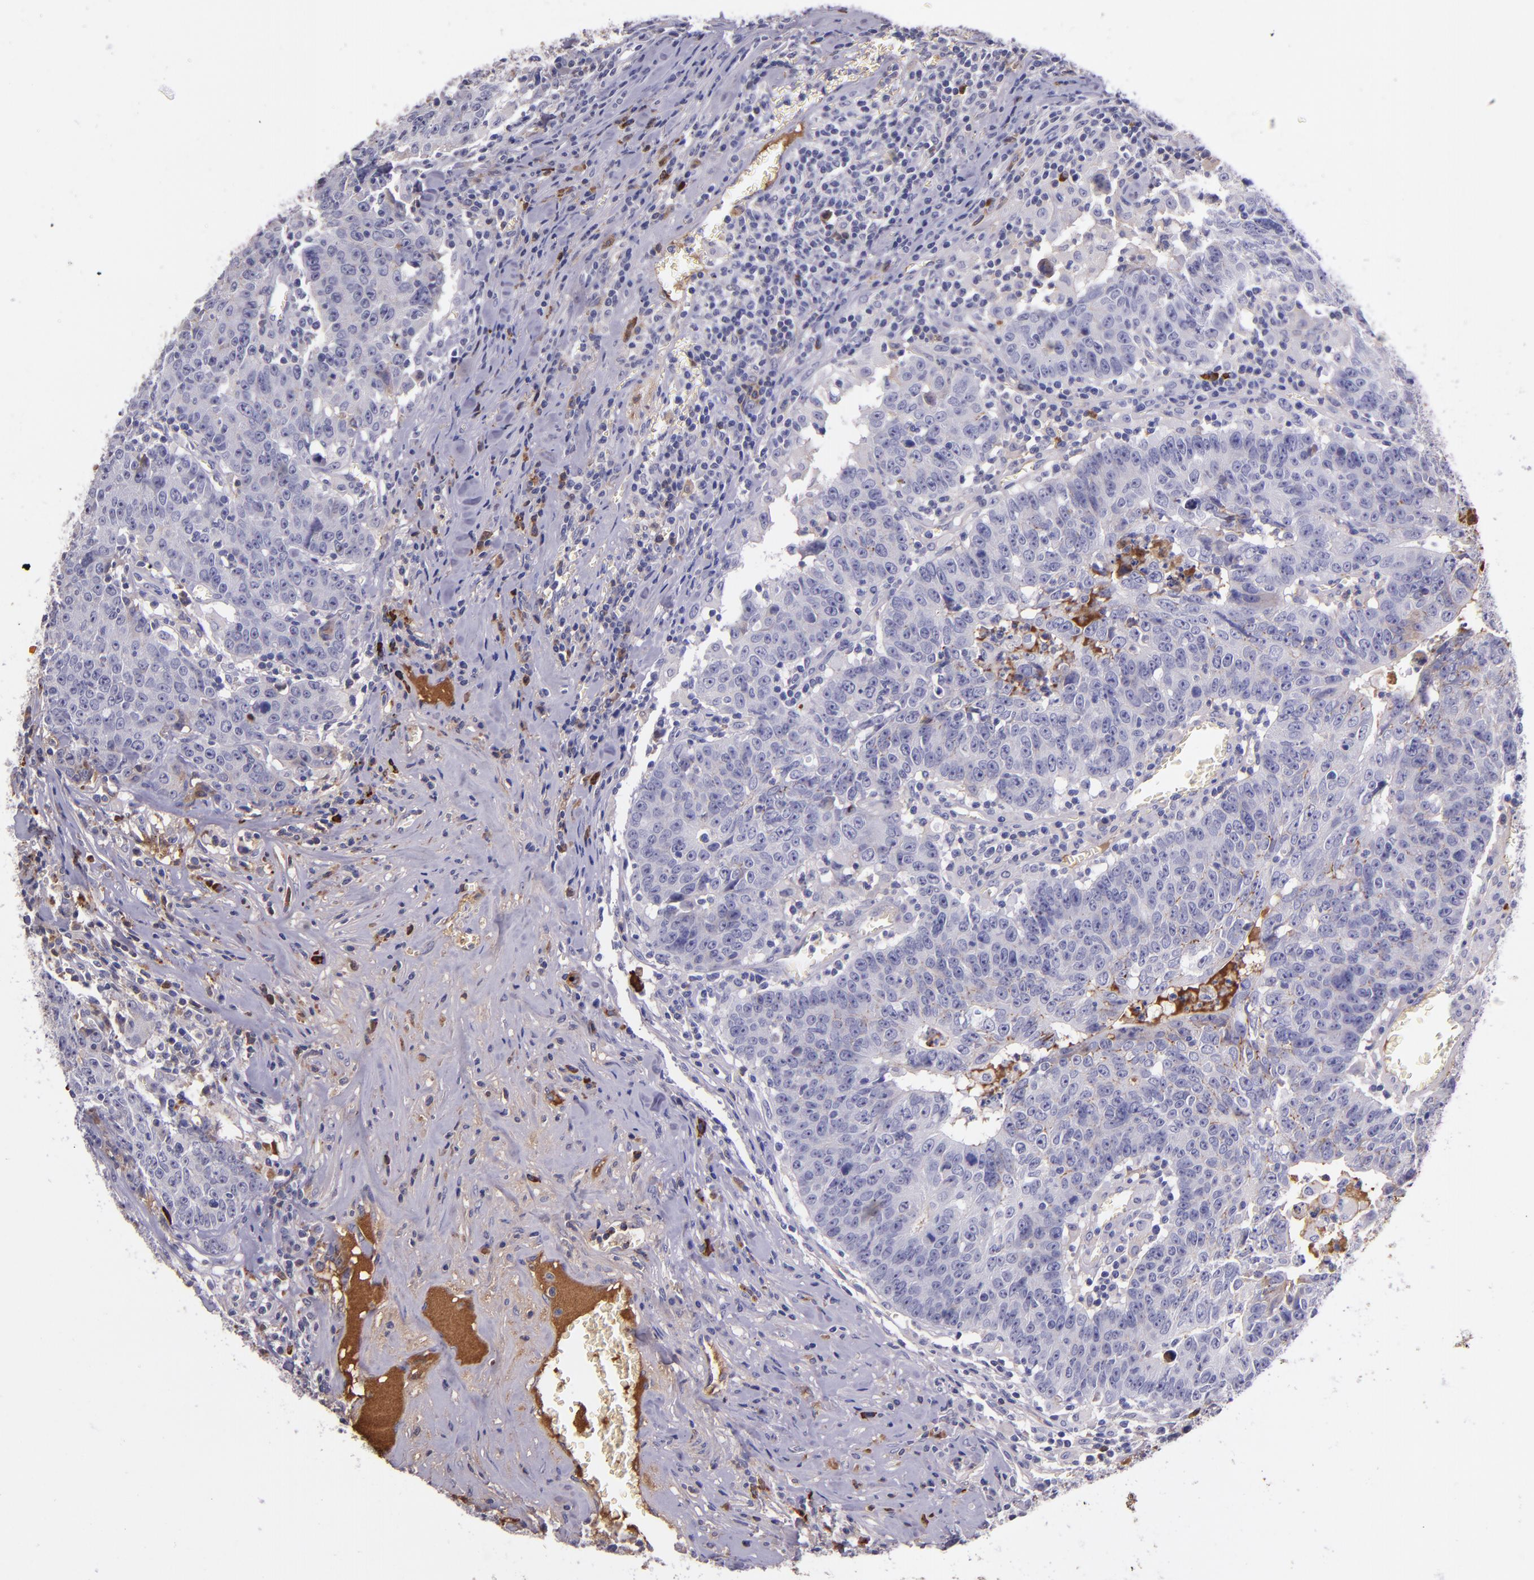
{"staining": {"intensity": "negative", "quantity": "none", "location": "none"}, "tissue": "colorectal cancer", "cell_type": "Tumor cells", "image_type": "cancer", "snomed": [{"axis": "morphology", "description": "Adenocarcinoma, NOS"}, {"axis": "topography", "description": "Colon"}], "caption": "Adenocarcinoma (colorectal) was stained to show a protein in brown. There is no significant staining in tumor cells.", "gene": "KNG1", "patient": {"sex": "female", "age": 53}}